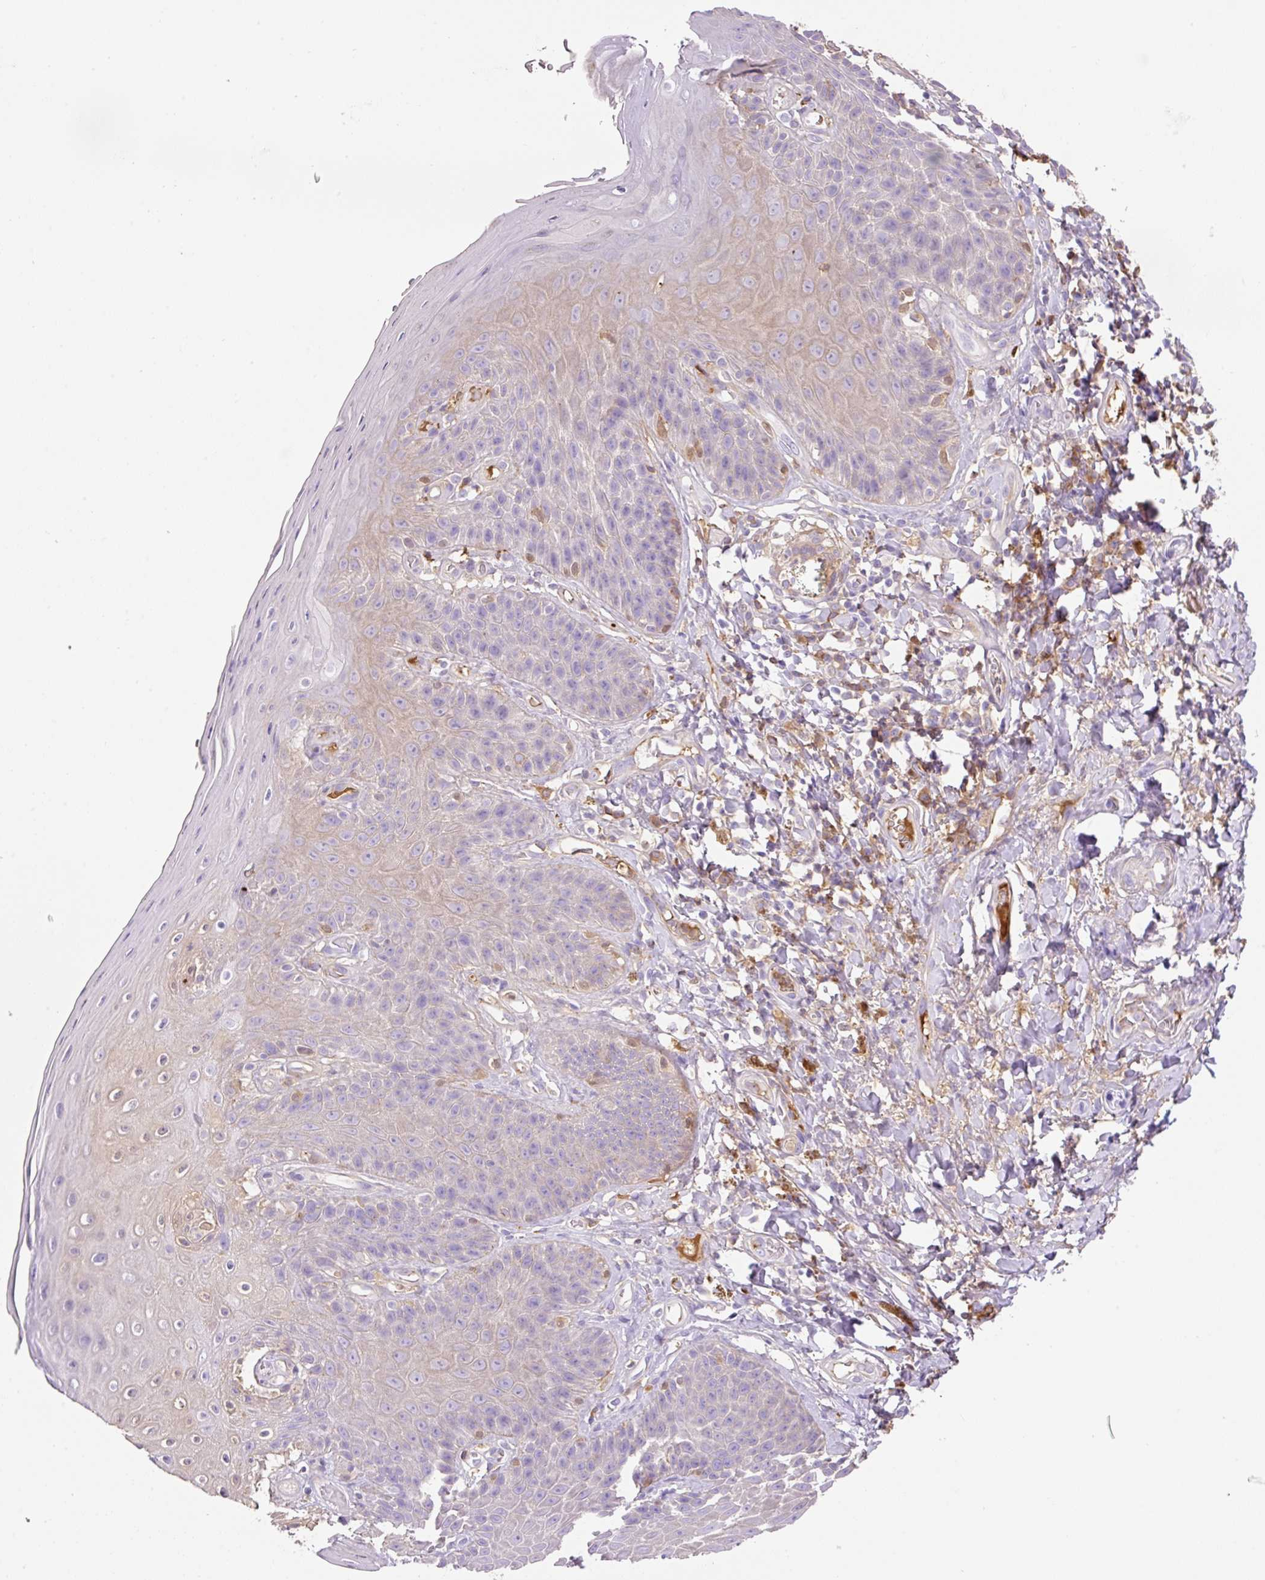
{"staining": {"intensity": "weak", "quantity": "25%-75%", "location": "cytoplasmic/membranous"}, "tissue": "skin", "cell_type": "Epidermal cells", "image_type": "normal", "snomed": [{"axis": "morphology", "description": "Normal tissue, NOS"}, {"axis": "topography", "description": "Anal"}, {"axis": "topography", "description": "Peripheral nerve tissue"}], "caption": "Immunohistochemistry (IHC) of unremarkable skin exhibits low levels of weak cytoplasmic/membranous positivity in approximately 25%-75% of epidermal cells.", "gene": "TDRD15", "patient": {"sex": "male", "age": 53}}